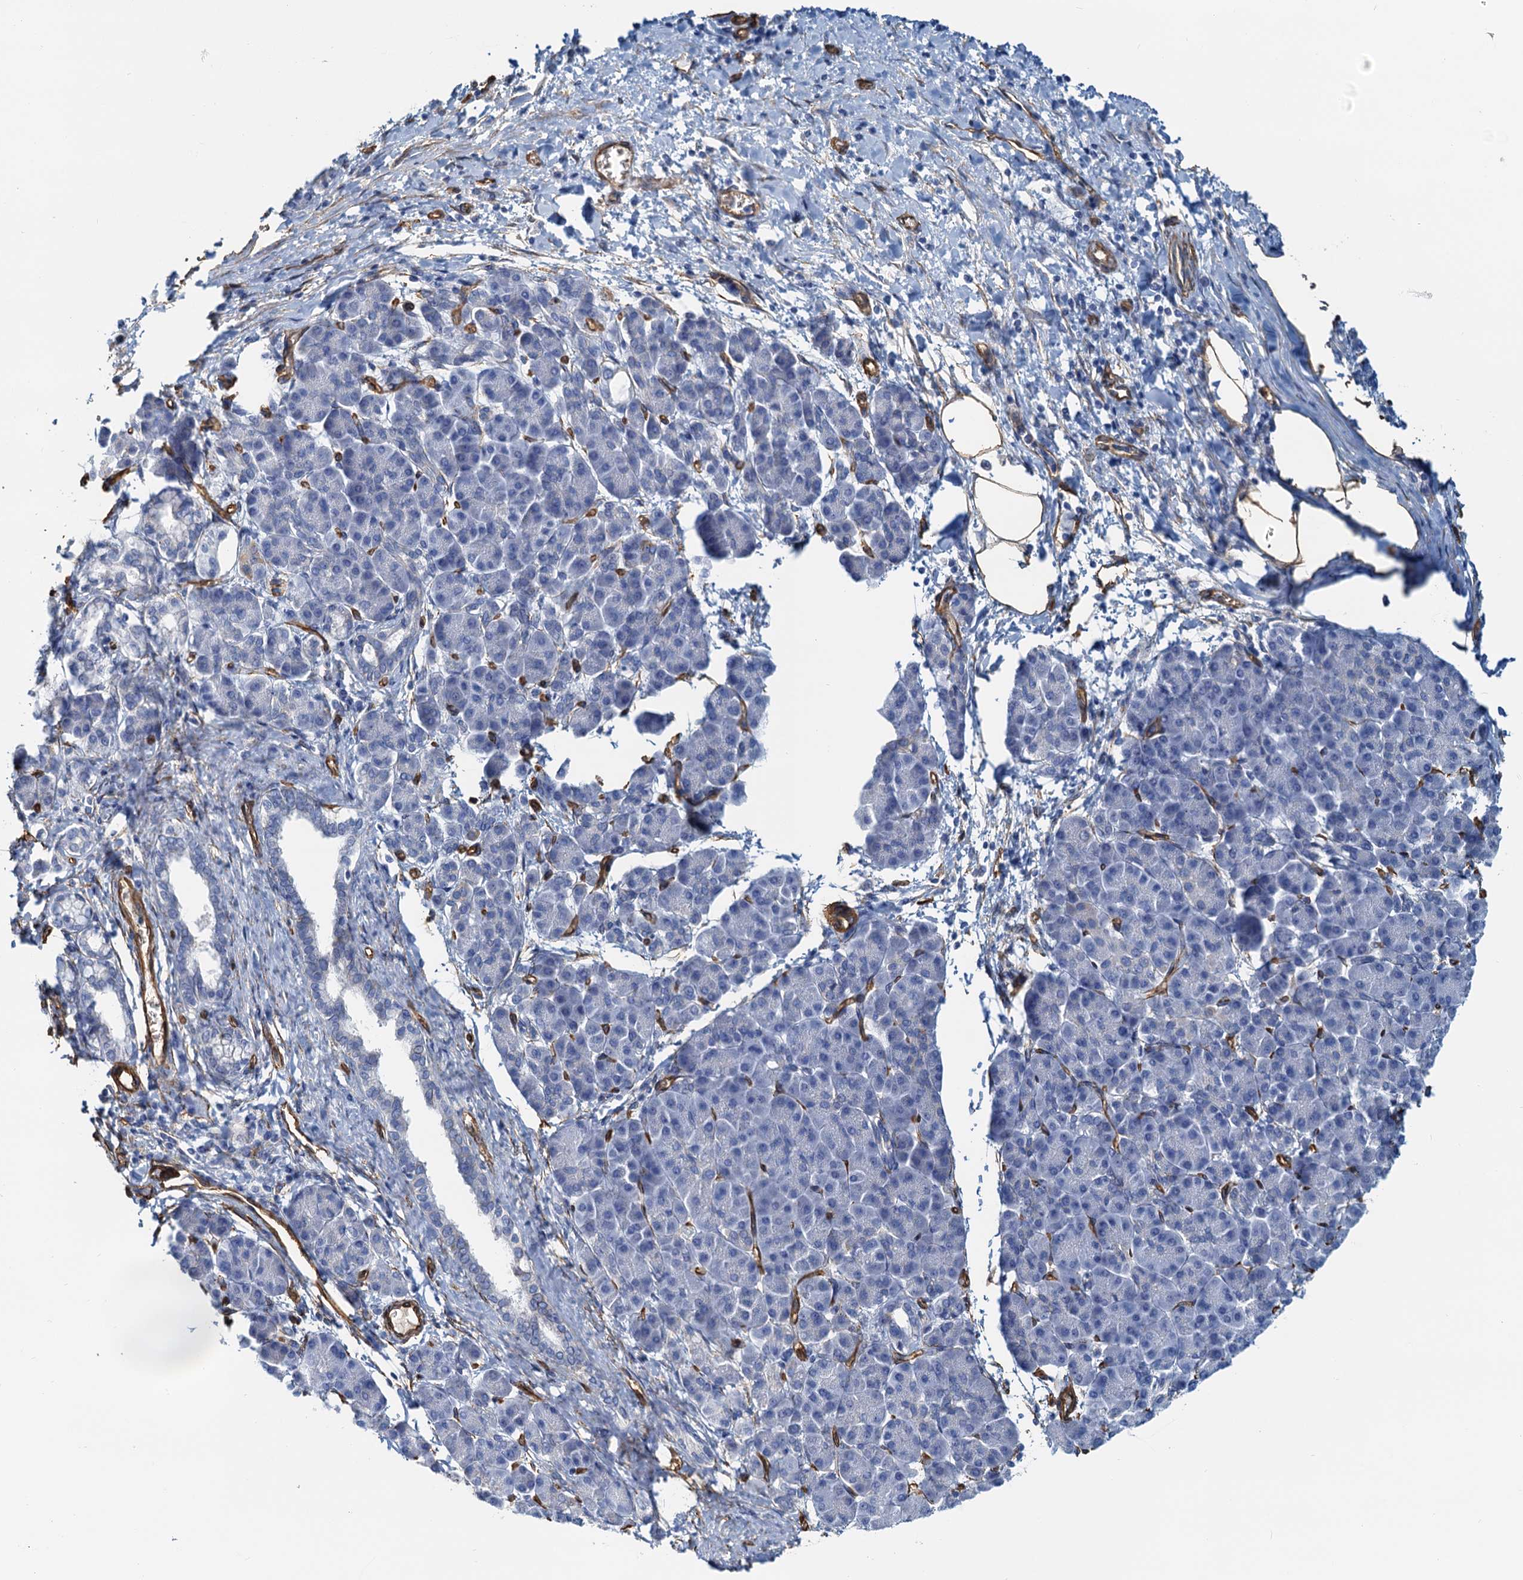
{"staining": {"intensity": "negative", "quantity": "none", "location": "none"}, "tissue": "pancreatic cancer", "cell_type": "Tumor cells", "image_type": "cancer", "snomed": [{"axis": "morphology", "description": "Adenocarcinoma, NOS"}, {"axis": "topography", "description": "Pancreas"}], "caption": "Pancreatic adenocarcinoma was stained to show a protein in brown. There is no significant positivity in tumor cells.", "gene": "DGKG", "patient": {"sex": "female", "age": 55}}